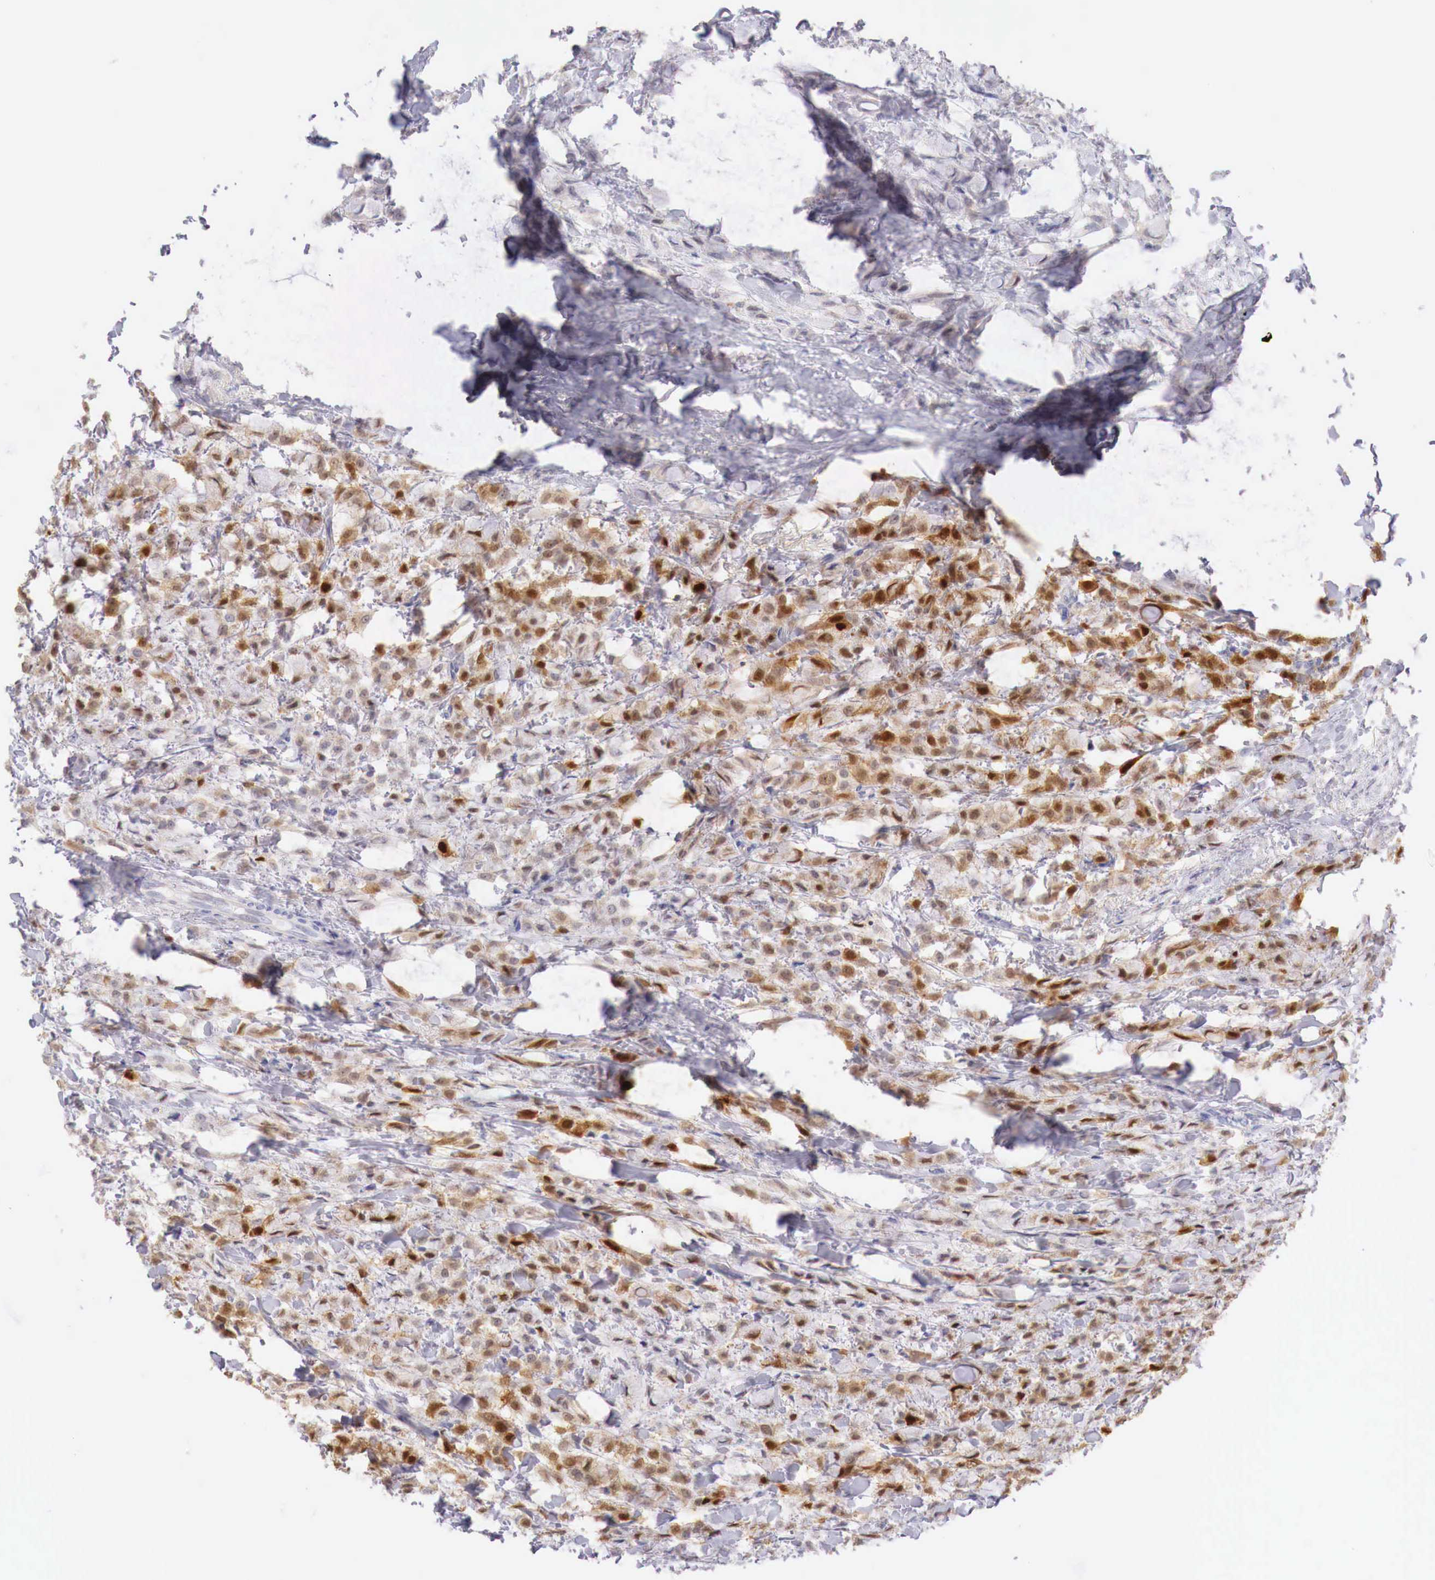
{"staining": {"intensity": "moderate", "quantity": "25%-75%", "location": "cytoplasmic/membranous,nuclear"}, "tissue": "breast cancer", "cell_type": "Tumor cells", "image_type": "cancer", "snomed": [{"axis": "morphology", "description": "Lobular carcinoma"}, {"axis": "topography", "description": "Breast"}], "caption": "The micrograph exhibits staining of breast lobular carcinoma, revealing moderate cytoplasmic/membranous and nuclear protein expression (brown color) within tumor cells.", "gene": "ITIH6", "patient": {"sex": "female", "age": 85}}